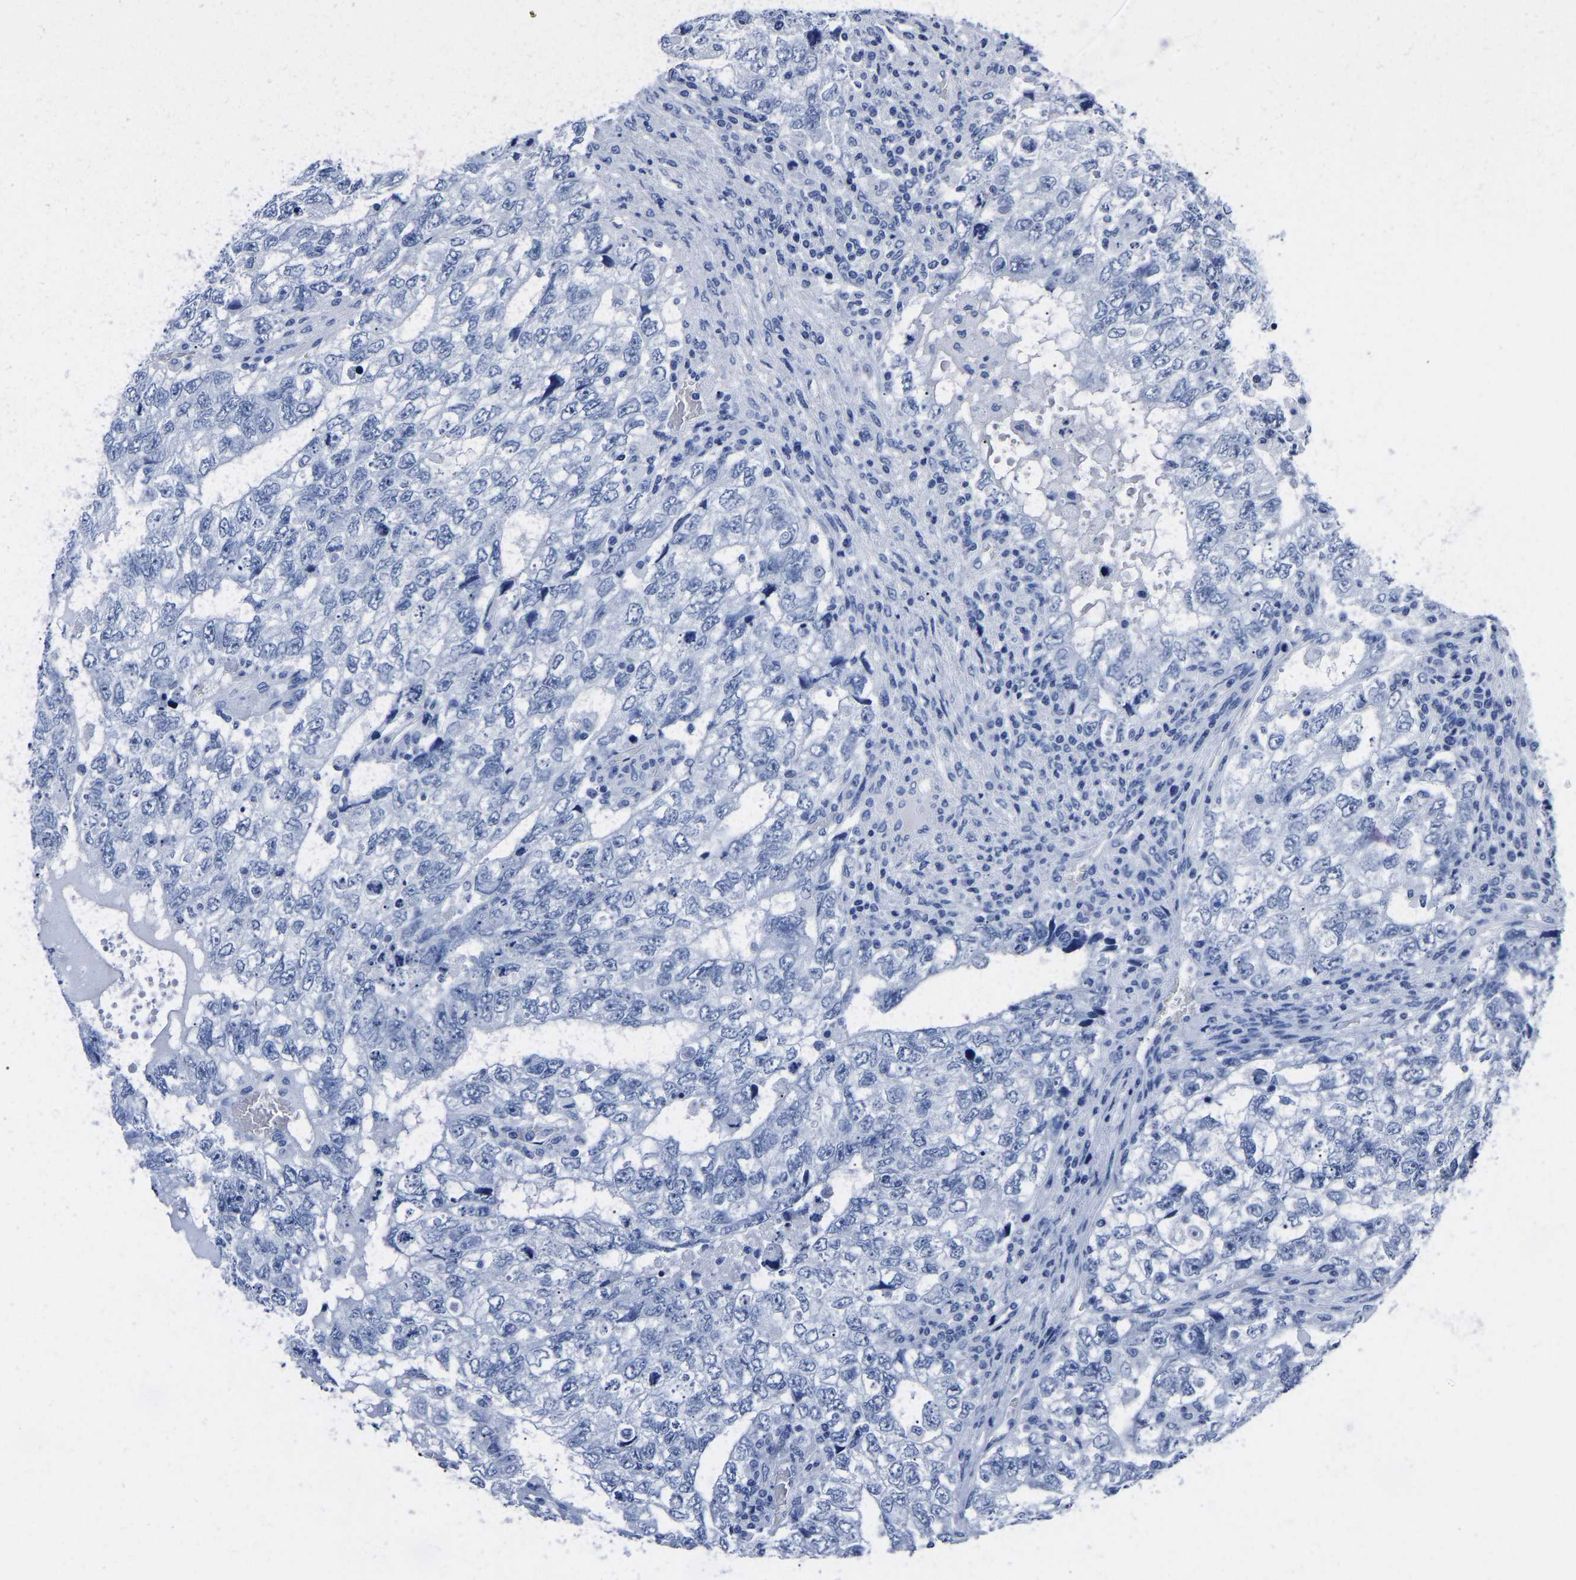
{"staining": {"intensity": "negative", "quantity": "none", "location": "none"}, "tissue": "testis cancer", "cell_type": "Tumor cells", "image_type": "cancer", "snomed": [{"axis": "morphology", "description": "Carcinoma, Embryonal, NOS"}, {"axis": "topography", "description": "Testis"}], "caption": "An immunohistochemistry (IHC) micrograph of testis cancer (embryonal carcinoma) is shown. There is no staining in tumor cells of testis cancer (embryonal carcinoma).", "gene": "IMPG2", "patient": {"sex": "male", "age": 36}}